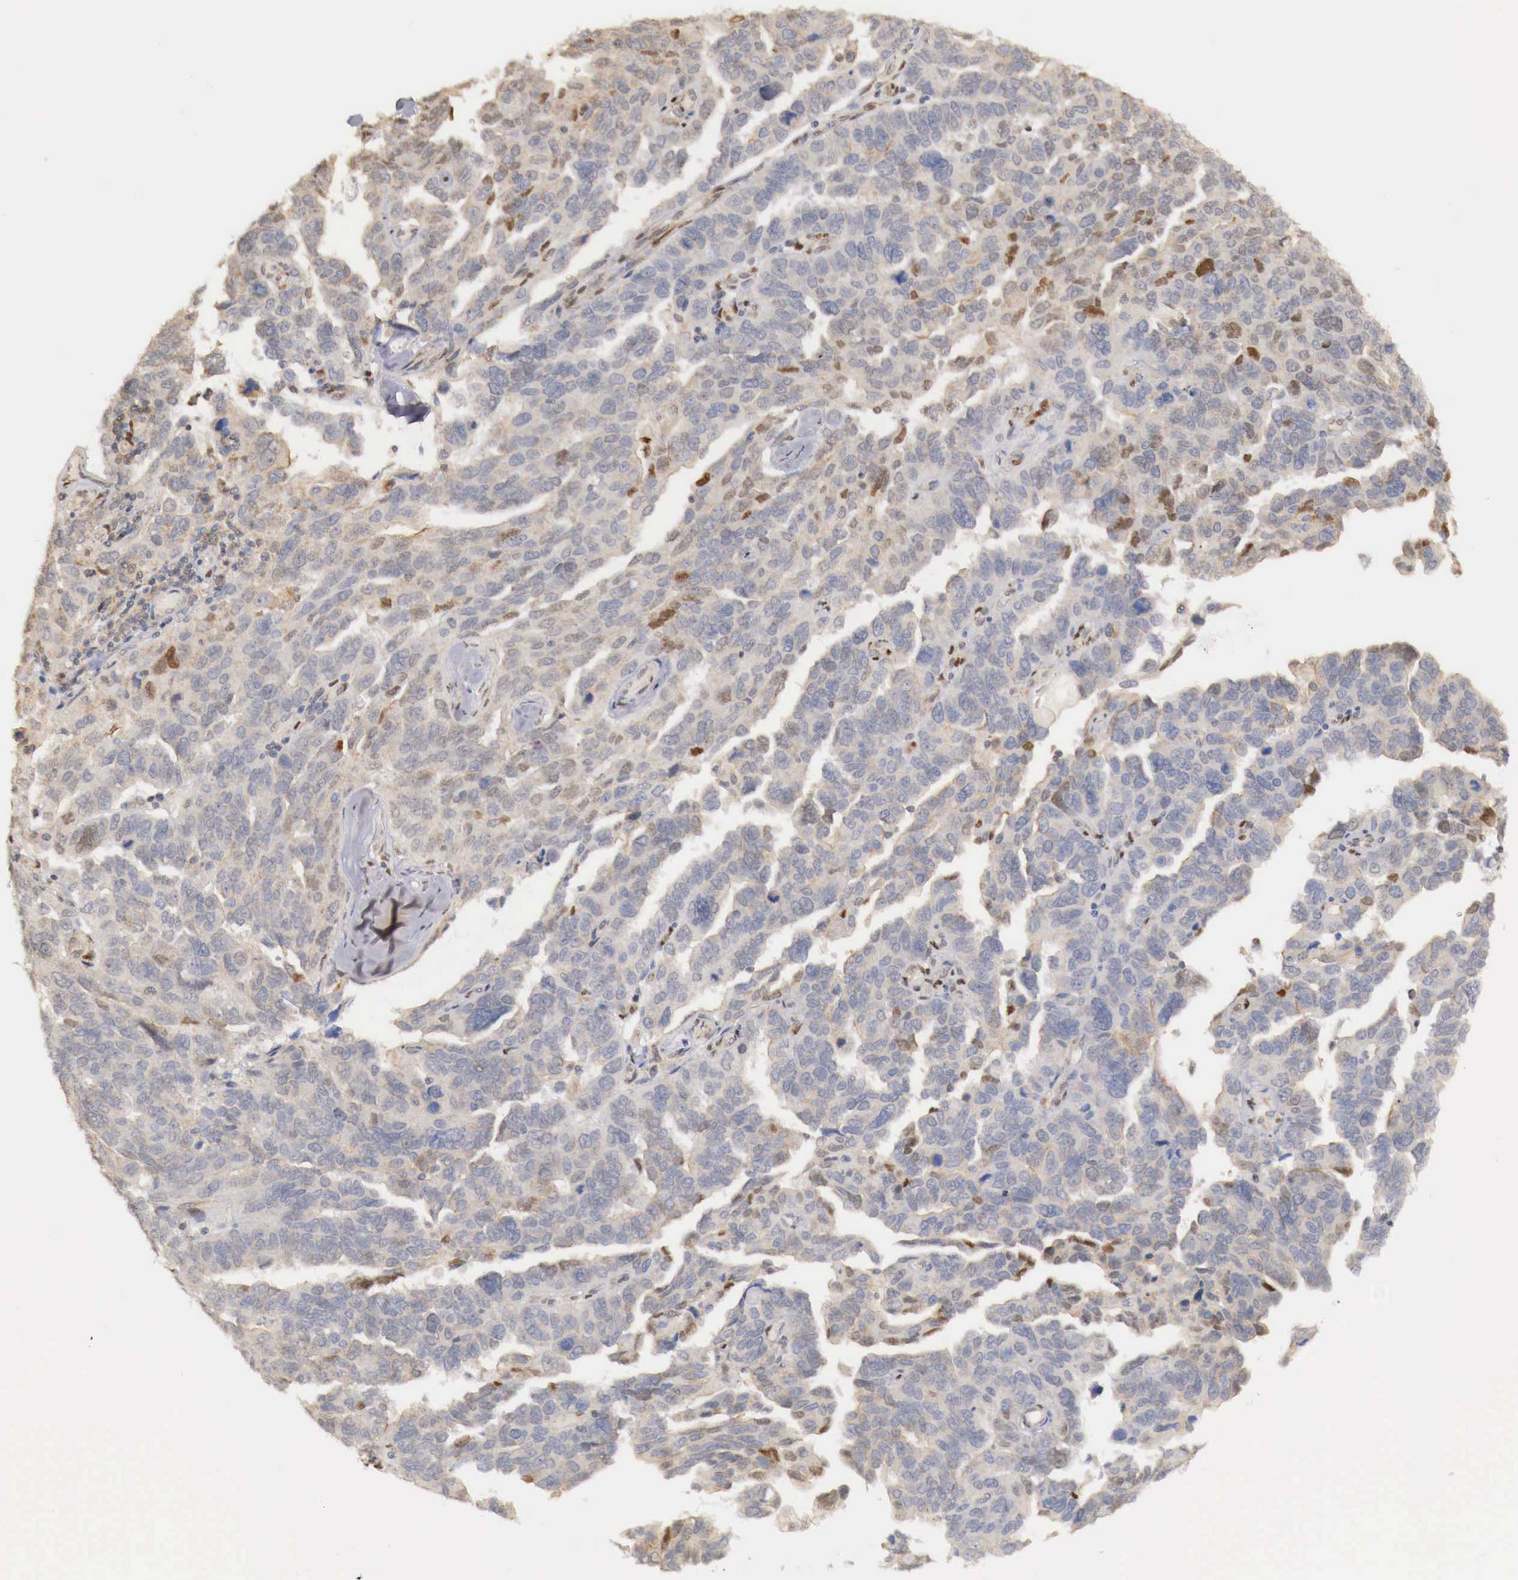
{"staining": {"intensity": "moderate", "quantity": "<25%", "location": "nuclear"}, "tissue": "ovarian cancer", "cell_type": "Tumor cells", "image_type": "cancer", "snomed": [{"axis": "morphology", "description": "Cystadenocarcinoma, serous, NOS"}, {"axis": "topography", "description": "Ovary"}], "caption": "A high-resolution histopathology image shows immunohistochemistry staining of ovarian cancer (serous cystadenocarcinoma), which demonstrates moderate nuclear expression in about <25% of tumor cells.", "gene": "KHDRBS2", "patient": {"sex": "female", "age": 64}}